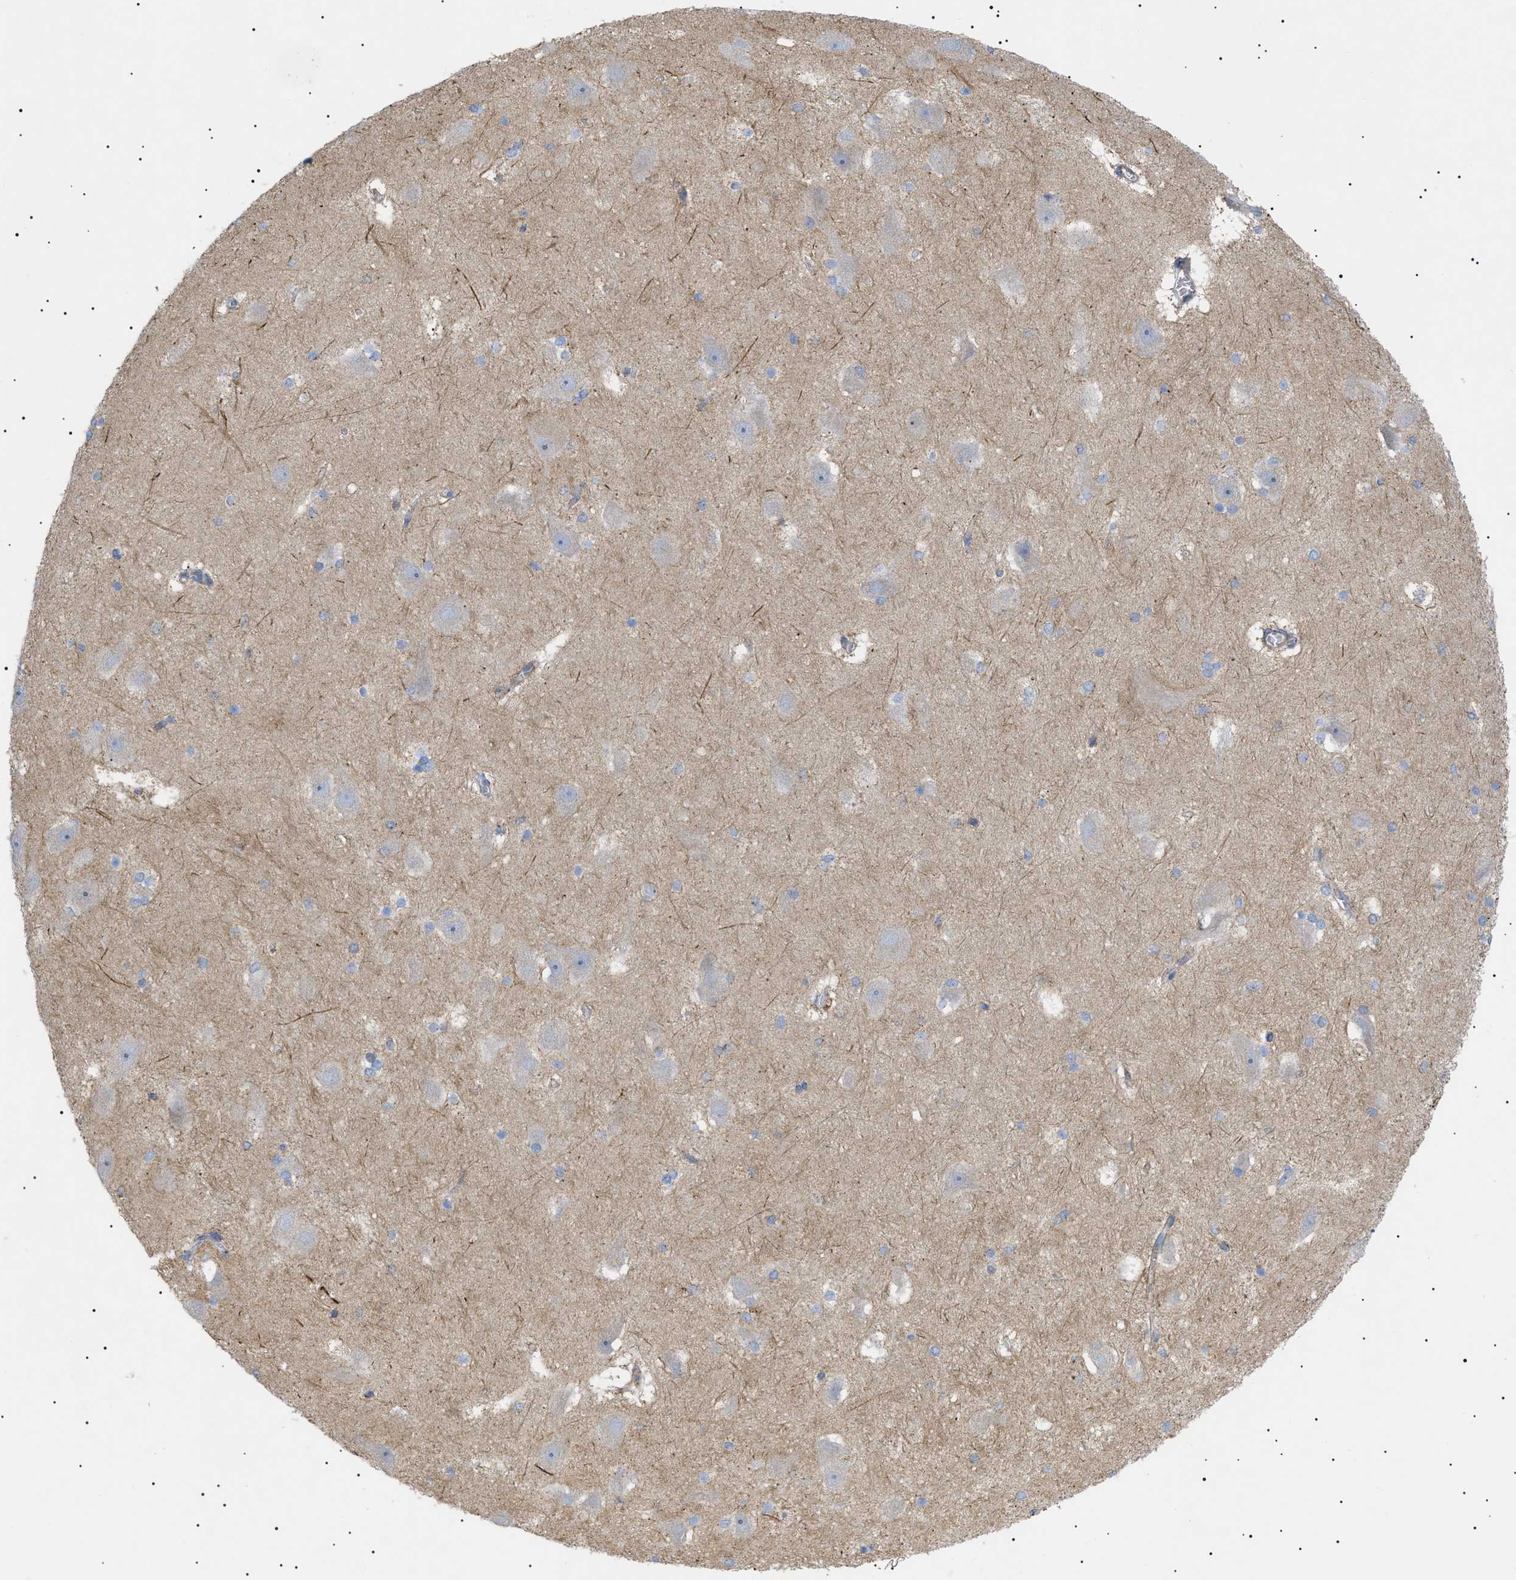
{"staining": {"intensity": "negative", "quantity": "none", "location": "none"}, "tissue": "hippocampus", "cell_type": "Glial cells", "image_type": "normal", "snomed": [{"axis": "morphology", "description": "Normal tissue, NOS"}, {"axis": "topography", "description": "Hippocampus"}], "caption": "IHC image of unremarkable human hippocampus stained for a protein (brown), which shows no staining in glial cells.", "gene": "SFXN5", "patient": {"sex": "female", "age": 19}}